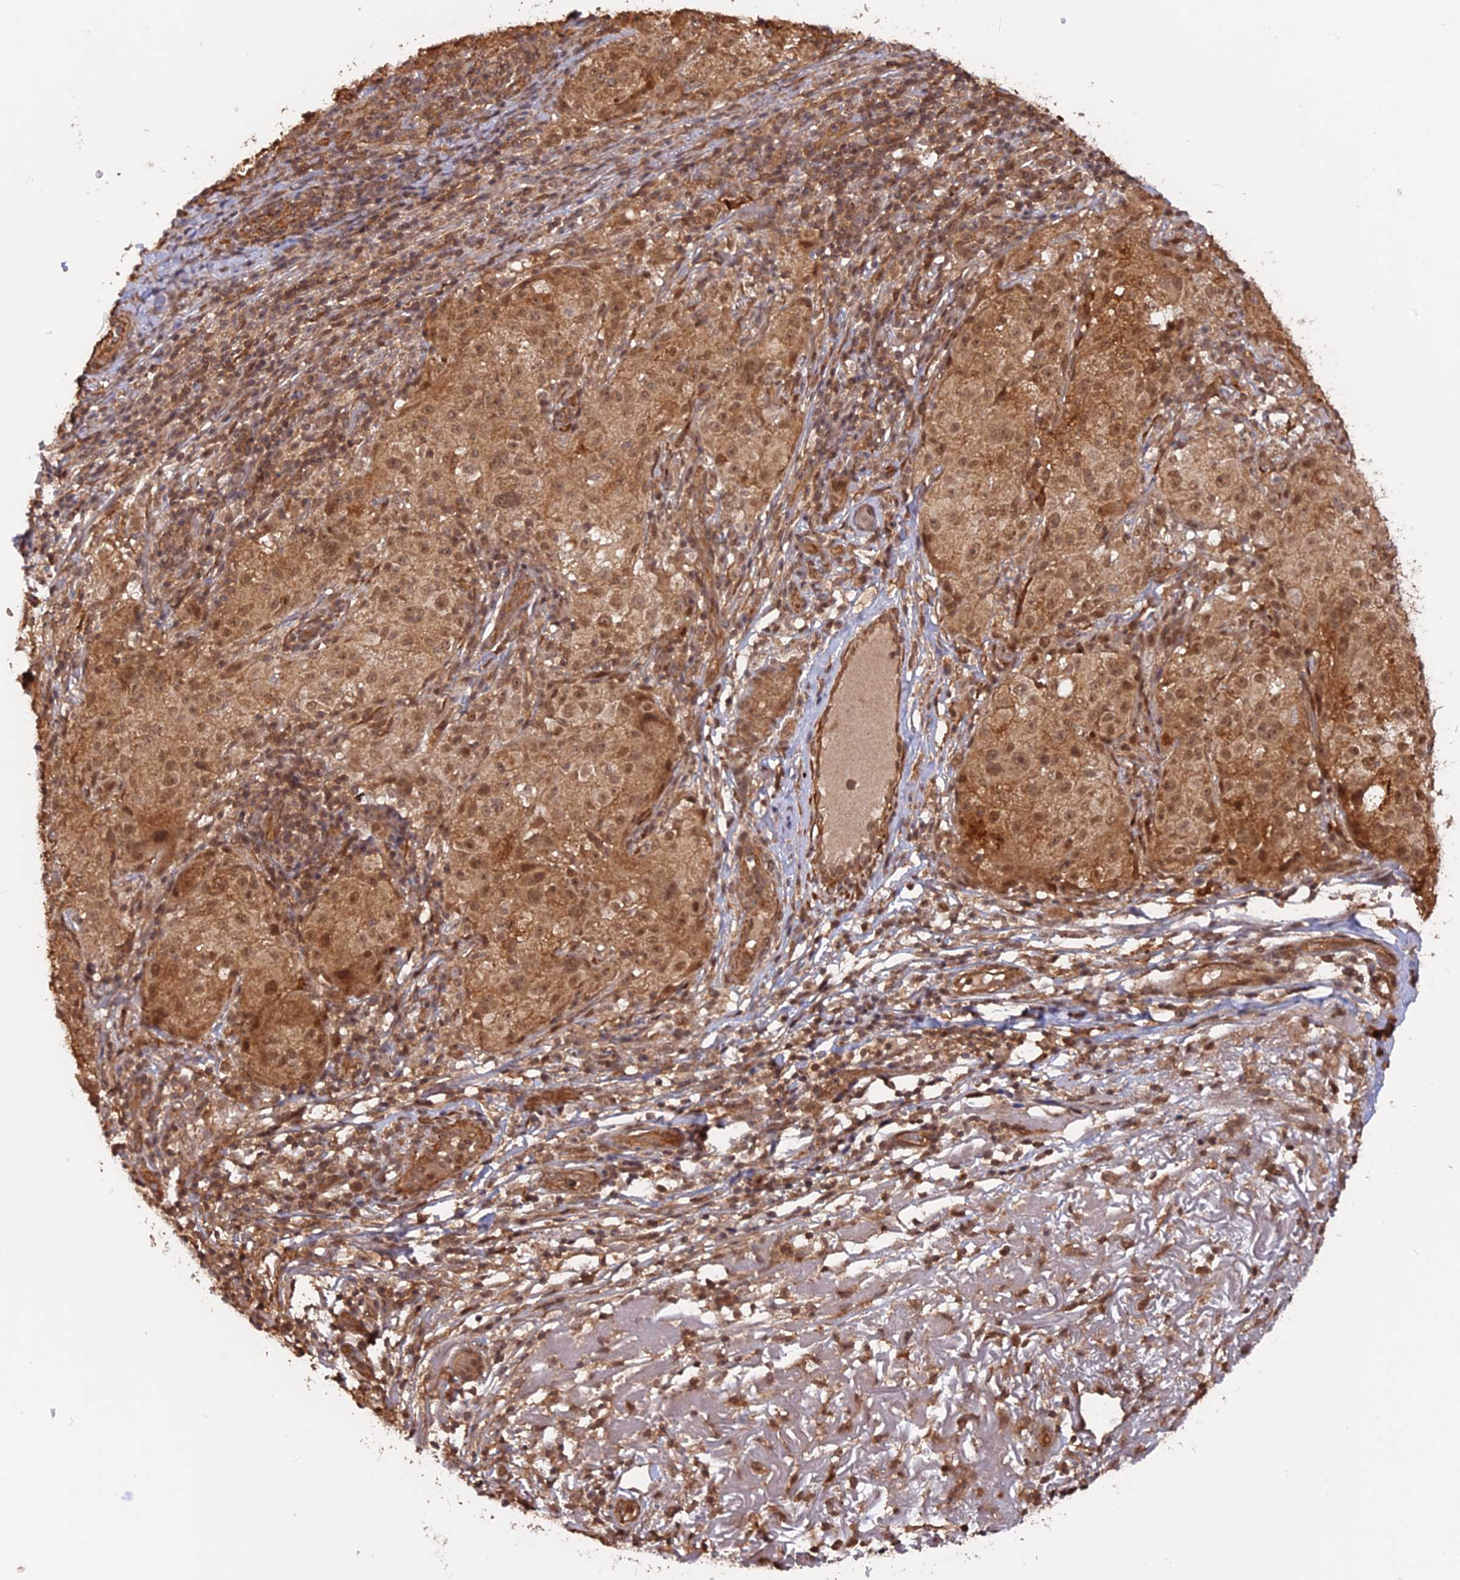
{"staining": {"intensity": "moderate", "quantity": ">75%", "location": "cytoplasmic/membranous,nuclear"}, "tissue": "melanoma", "cell_type": "Tumor cells", "image_type": "cancer", "snomed": [{"axis": "morphology", "description": "Necrosis, NOS"}, {"axis": "morphology", "description": "Malignant melanoma, NOS"}, {"axis": "topography", "description": "Skin"}], "caption": "IHC staining of malignant melanoma, which exhibits medium levels of moderate cytoplasmic/membranous and nuclear expression in about >75% of tumor cells indicating moderate cytoplasmic/membranous and nuclear protein positivity. The staining was performed using DAB (brown) for protein detection and nuclei were counterstained in hematoxylin (blue).", "gene": "CCDC174", "patient": {"sex": "female", "age": 87}}